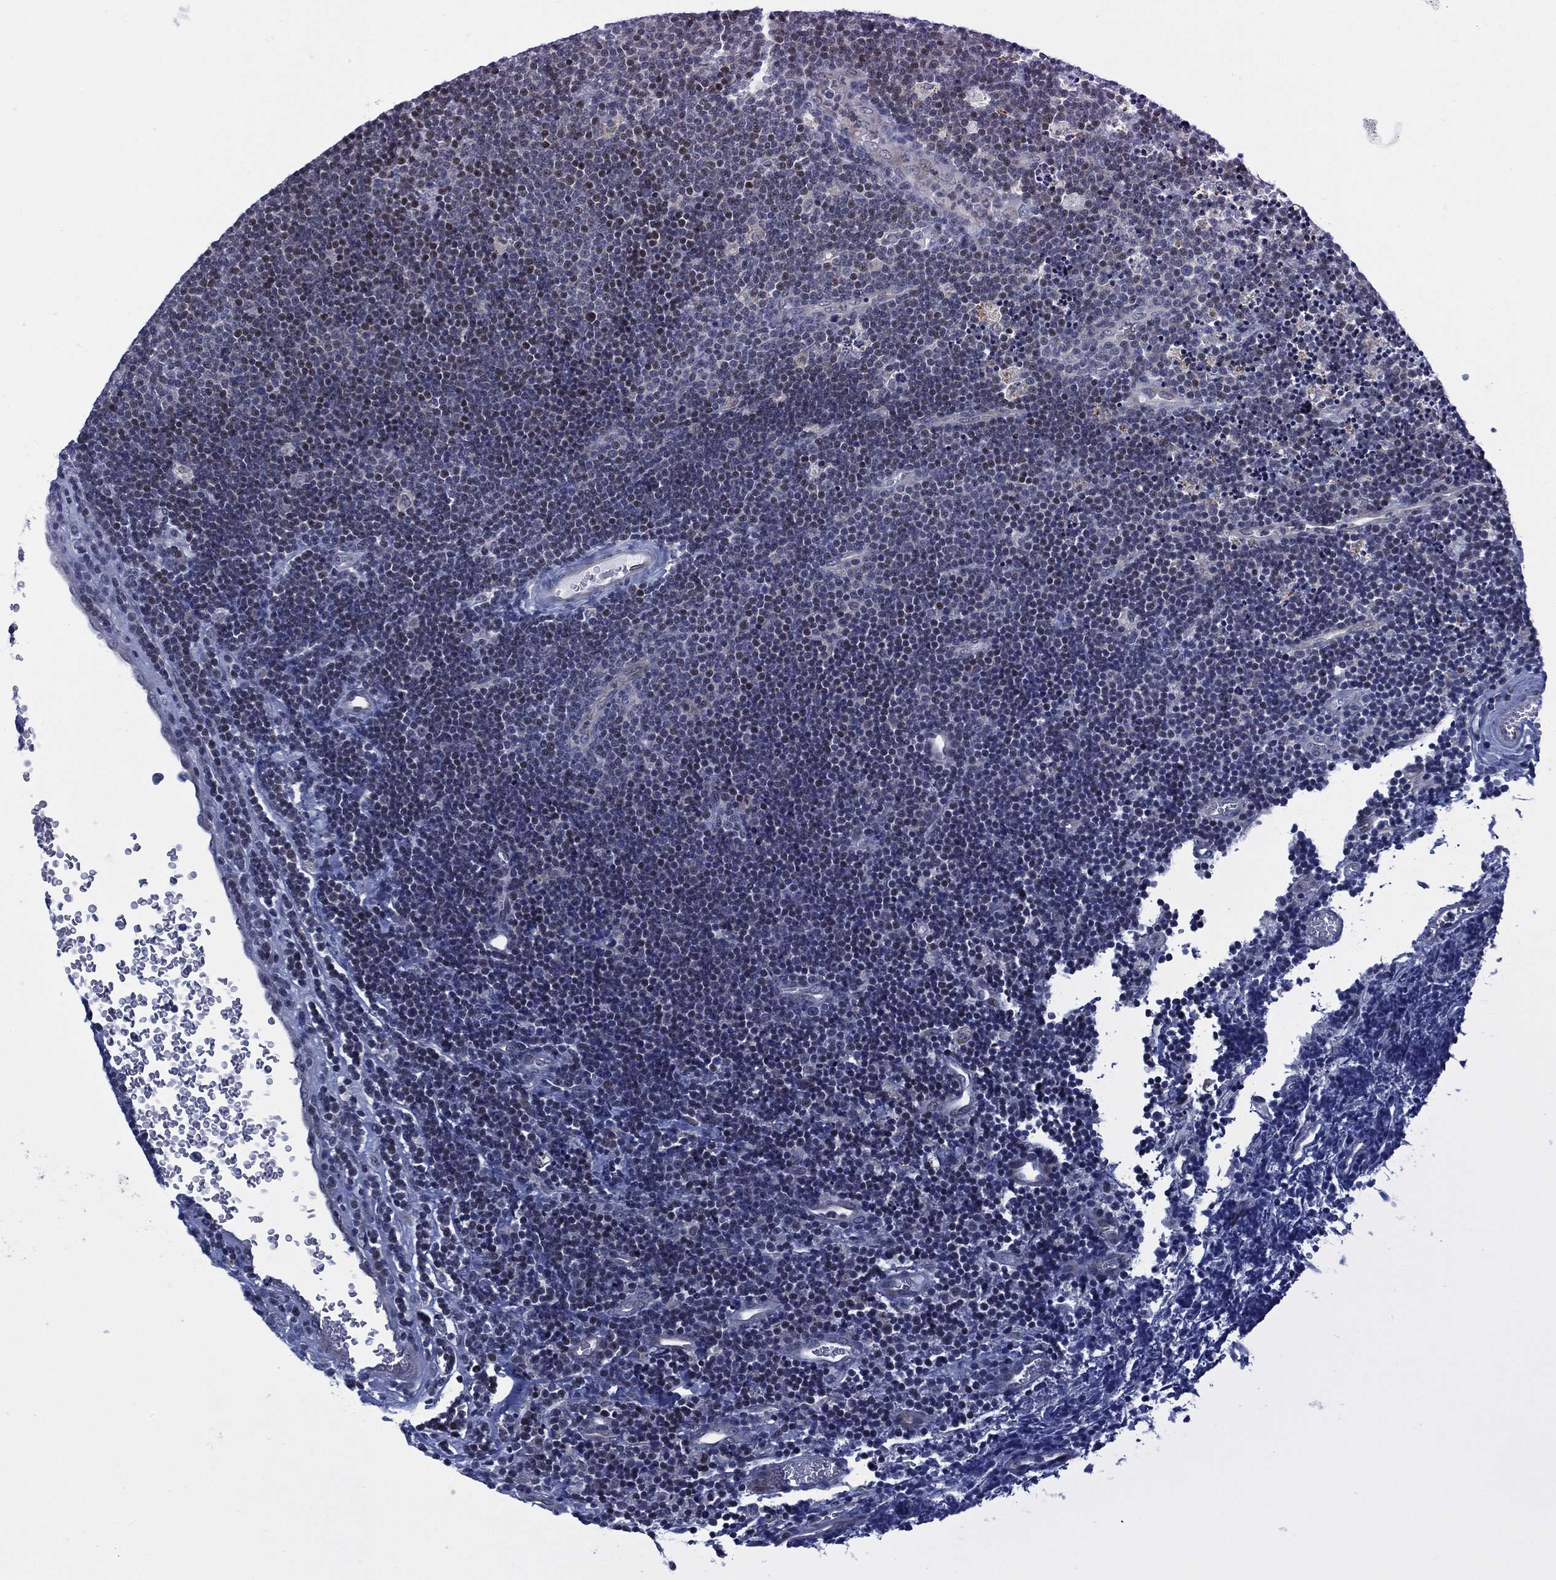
{"staining": {"intensity": "negative", "quantity": "none", "location": "none"}, "tissue": "lymphoma", "cell_type": "Tumor cells", "image_type": "cancer", "snomed": [{"axis": "morphology", "description": "Malignant lymphoma, non-Hodgkin's type, Low grade"}, {"axis": "topography", "description": "Brain"}], "caption": "Immunohistochemistry of low-grade malignant lymphoma, non-Hodgkin's type displays no staining in tumor cells.", "gene": "SLC4A4", "patient": {"sex": "female", "age": 66}}